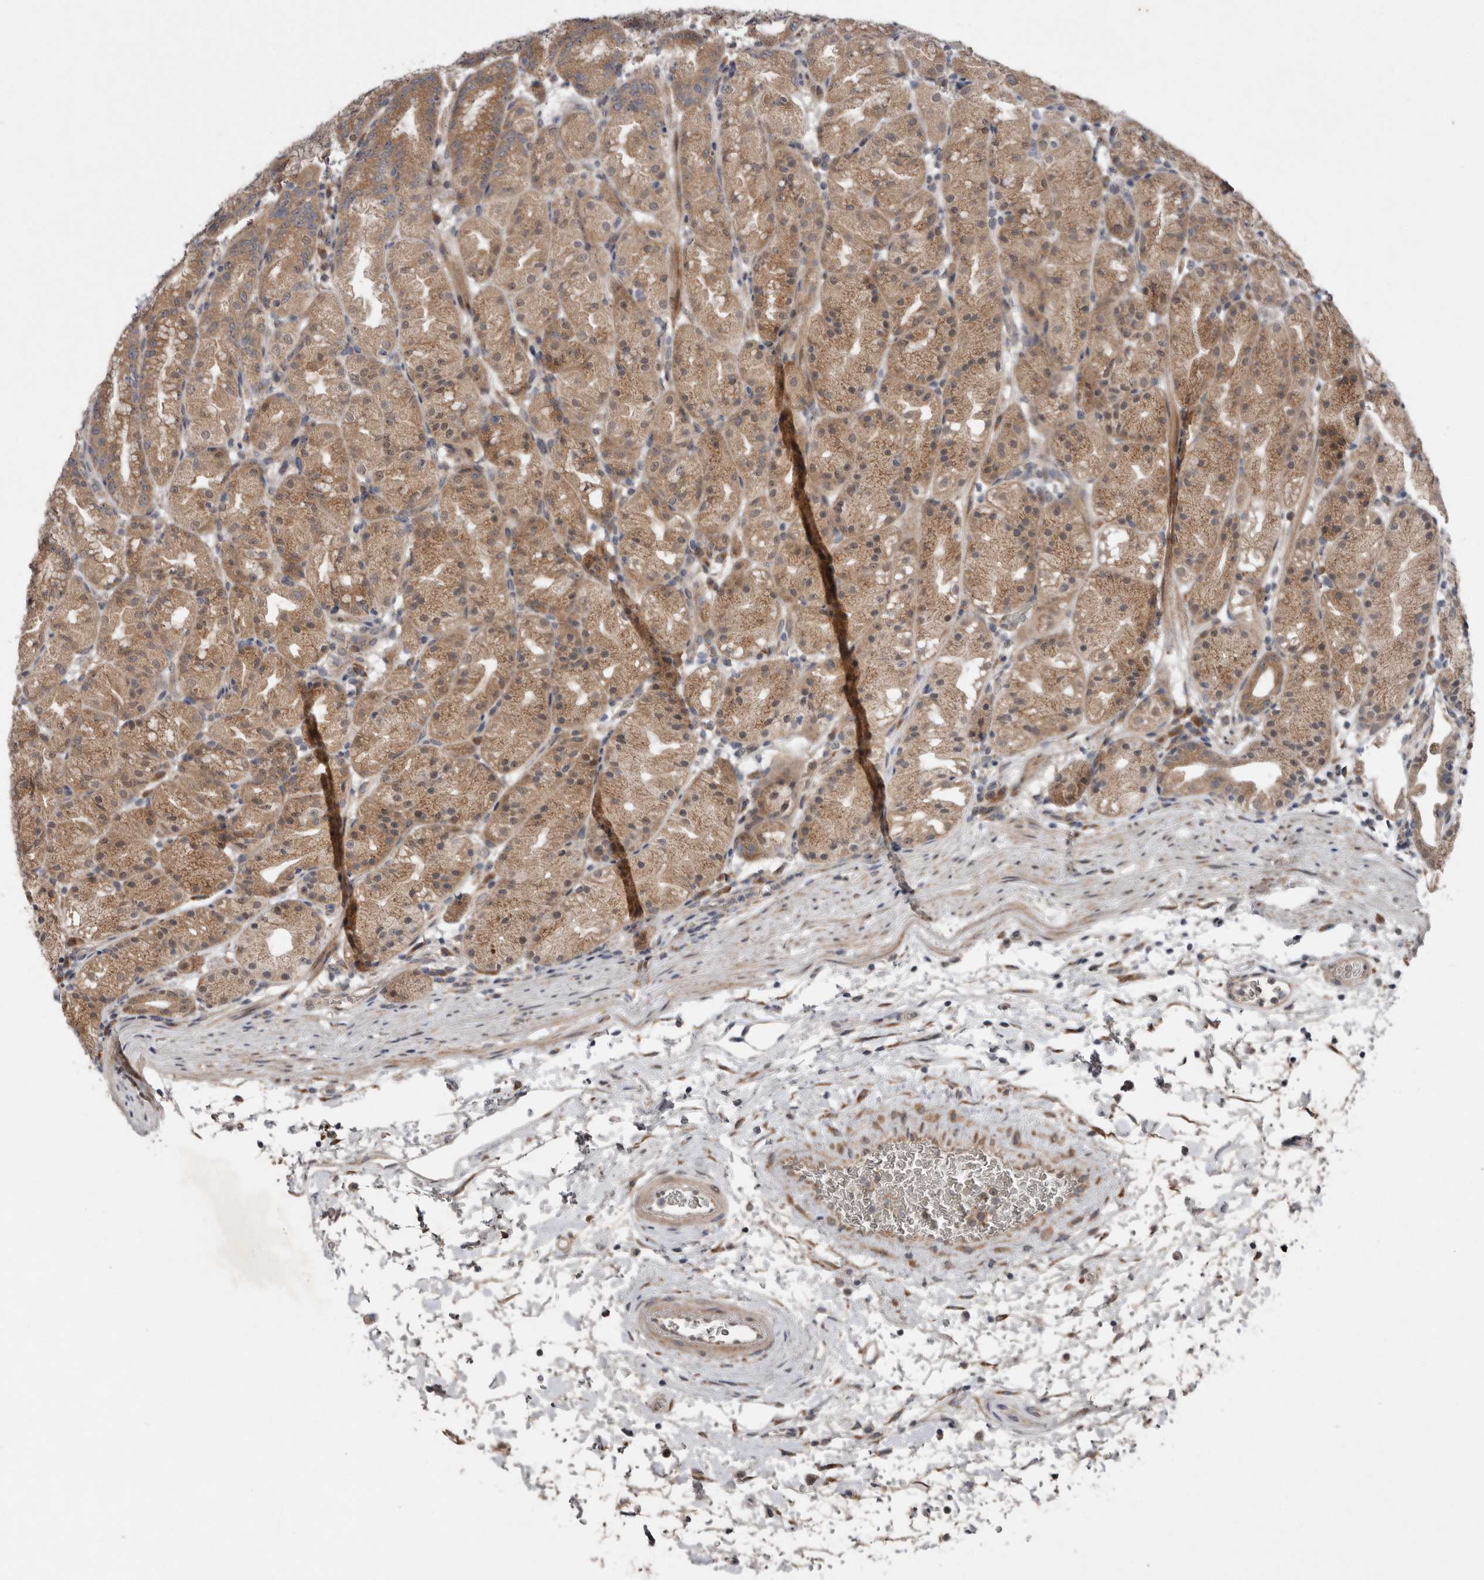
{"staining": {"intensity": "moderate", "quantity": ">75%", "location": "cytoplasmic/membranous"}, "tissue": "stomach", "cell_type": "Glandular cells", "image_type": "normal", "snomed": [{"axis": "morphology", "description": "Normal tissue, NOS"}, {"axis": "topography", "description": "Stomach, upper"}], "caption": "A high-resolution histopathology image shows immunohistochemistry (IHC) staining of unremarkable stomach, which displays moderate cytoplasmic/membranous staining in approximately >75% of glandular cells. (brown staining indicates protein expression, while blue staining denotes nuclei).", "gene": "CHML", "patient": {"sex": "male", "age": 48}}